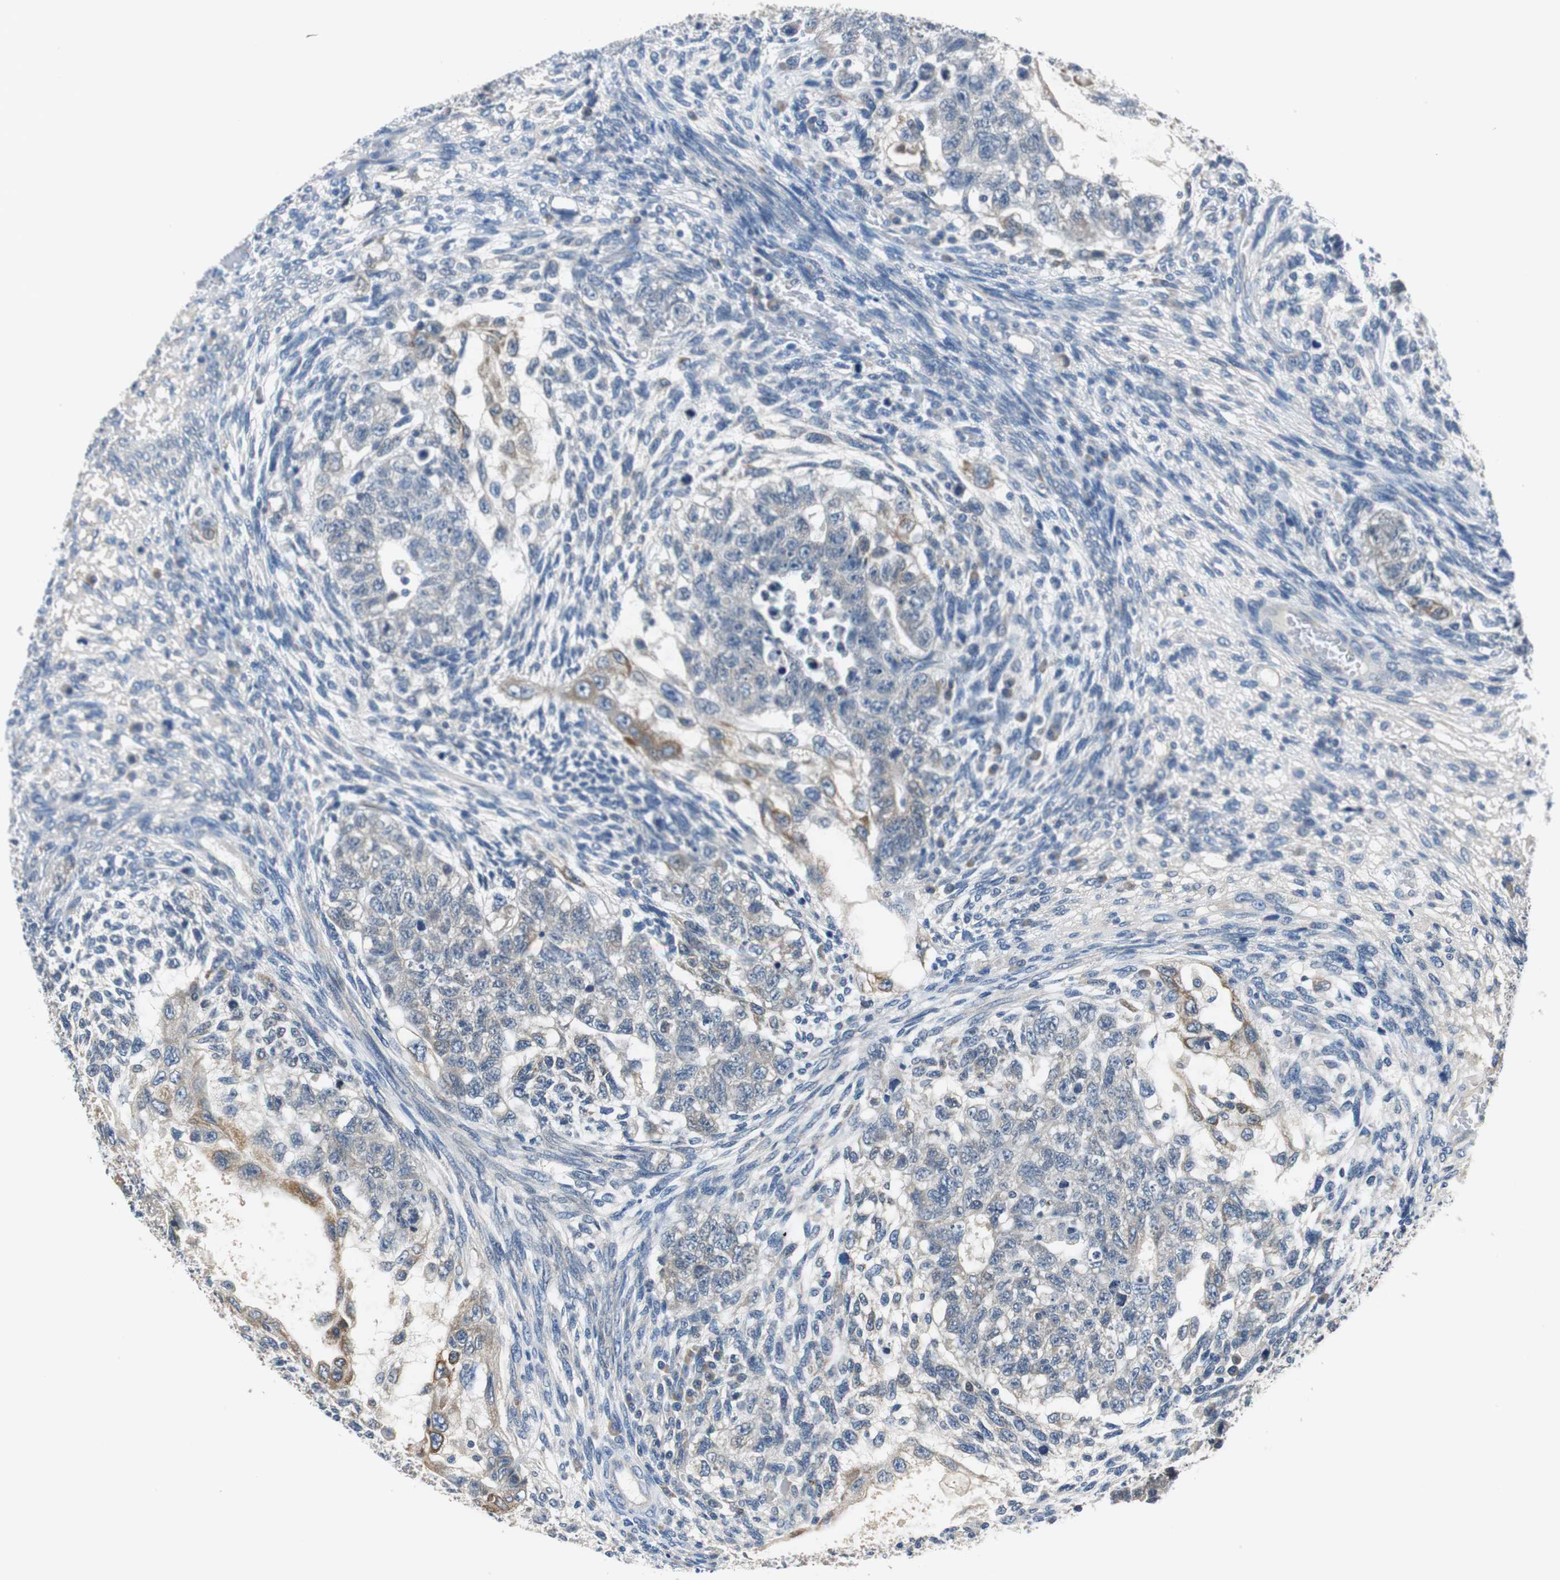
{"staining": {"intensity": "weak", "quantity": "<25%", "location": "cytoplasmic/membranous"}, "tissue": "testis cancer", "cell_type": "Tumor cells", "image_type": "cancer", "snomed": [{"axis": "morphology", "description": "Normal tissue, NOS"}, {"axis": "morphology", "description": "Carcinoma, Embryonal, NOS"}, {"axis": "topography", "description": "Testis"}], "caption": "Protein analysis of testis cancer demonstrates no significant expression in tumor cells.", "gene": "FADS2", "patient": {"sex": "male", "age": 36}}